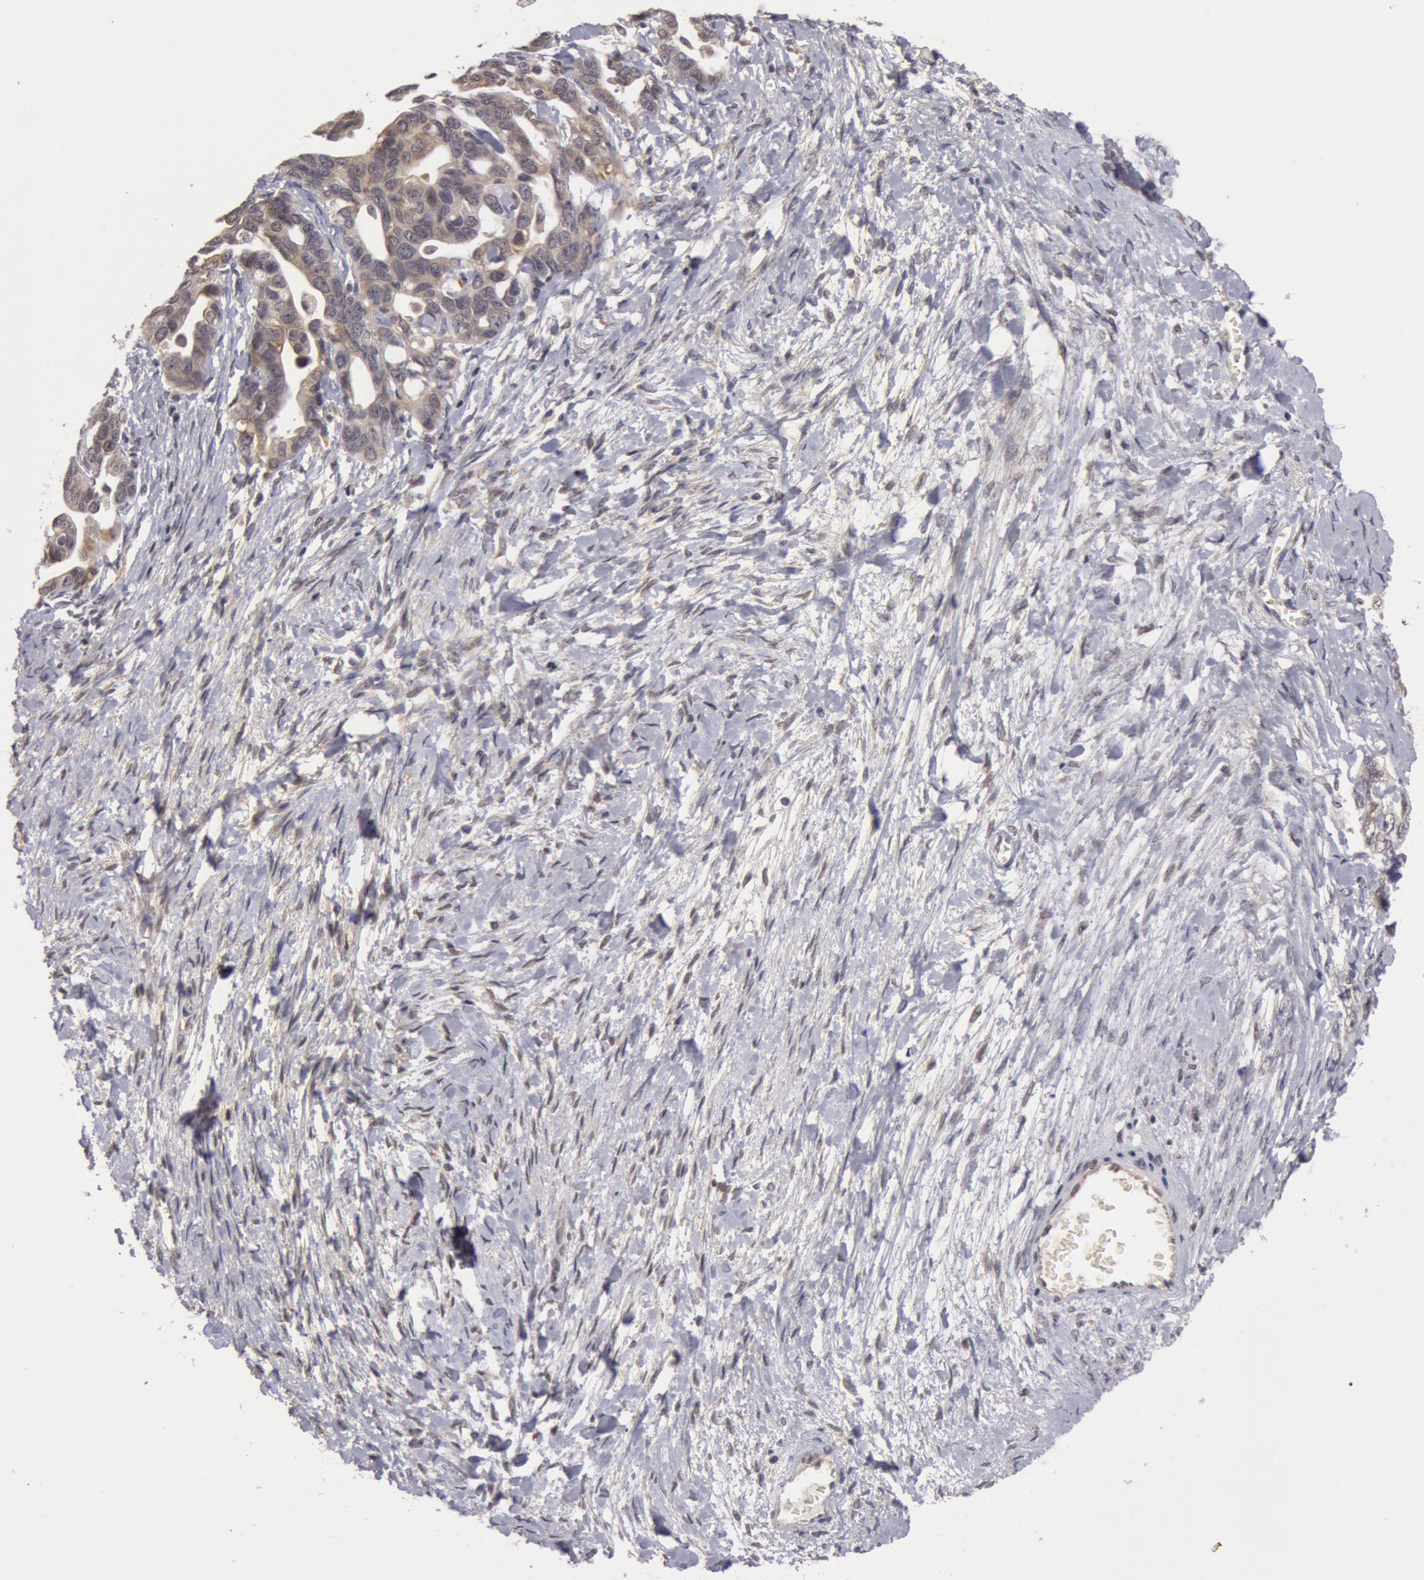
{"staining": {"intensity": "moderate", "quantity": "<25%", "location": "cytoplasmic/membranous"}, "tissue": "ovarian cancer", "cell_type": "Tumor cells", "image_type": "cancer", "snomed": [{"axis": "morphology", "description": "Cystadenocarcinoma, serous, NOS"}, {"axis": "topography", "description": "Ovary"}], "caption": "Ovarian cancer stained with IHC shows moderate cytoplasmic/membranous expression in approximately <25% of tumor cells. (Stains: DAB (3,3'-diaminobenzidine) in brown, nuclei in blue, Microscopy: brightfield microscopy at high magnification).", "gene": "SYTL4", "patient": {"sex": "female", "age": 69}}